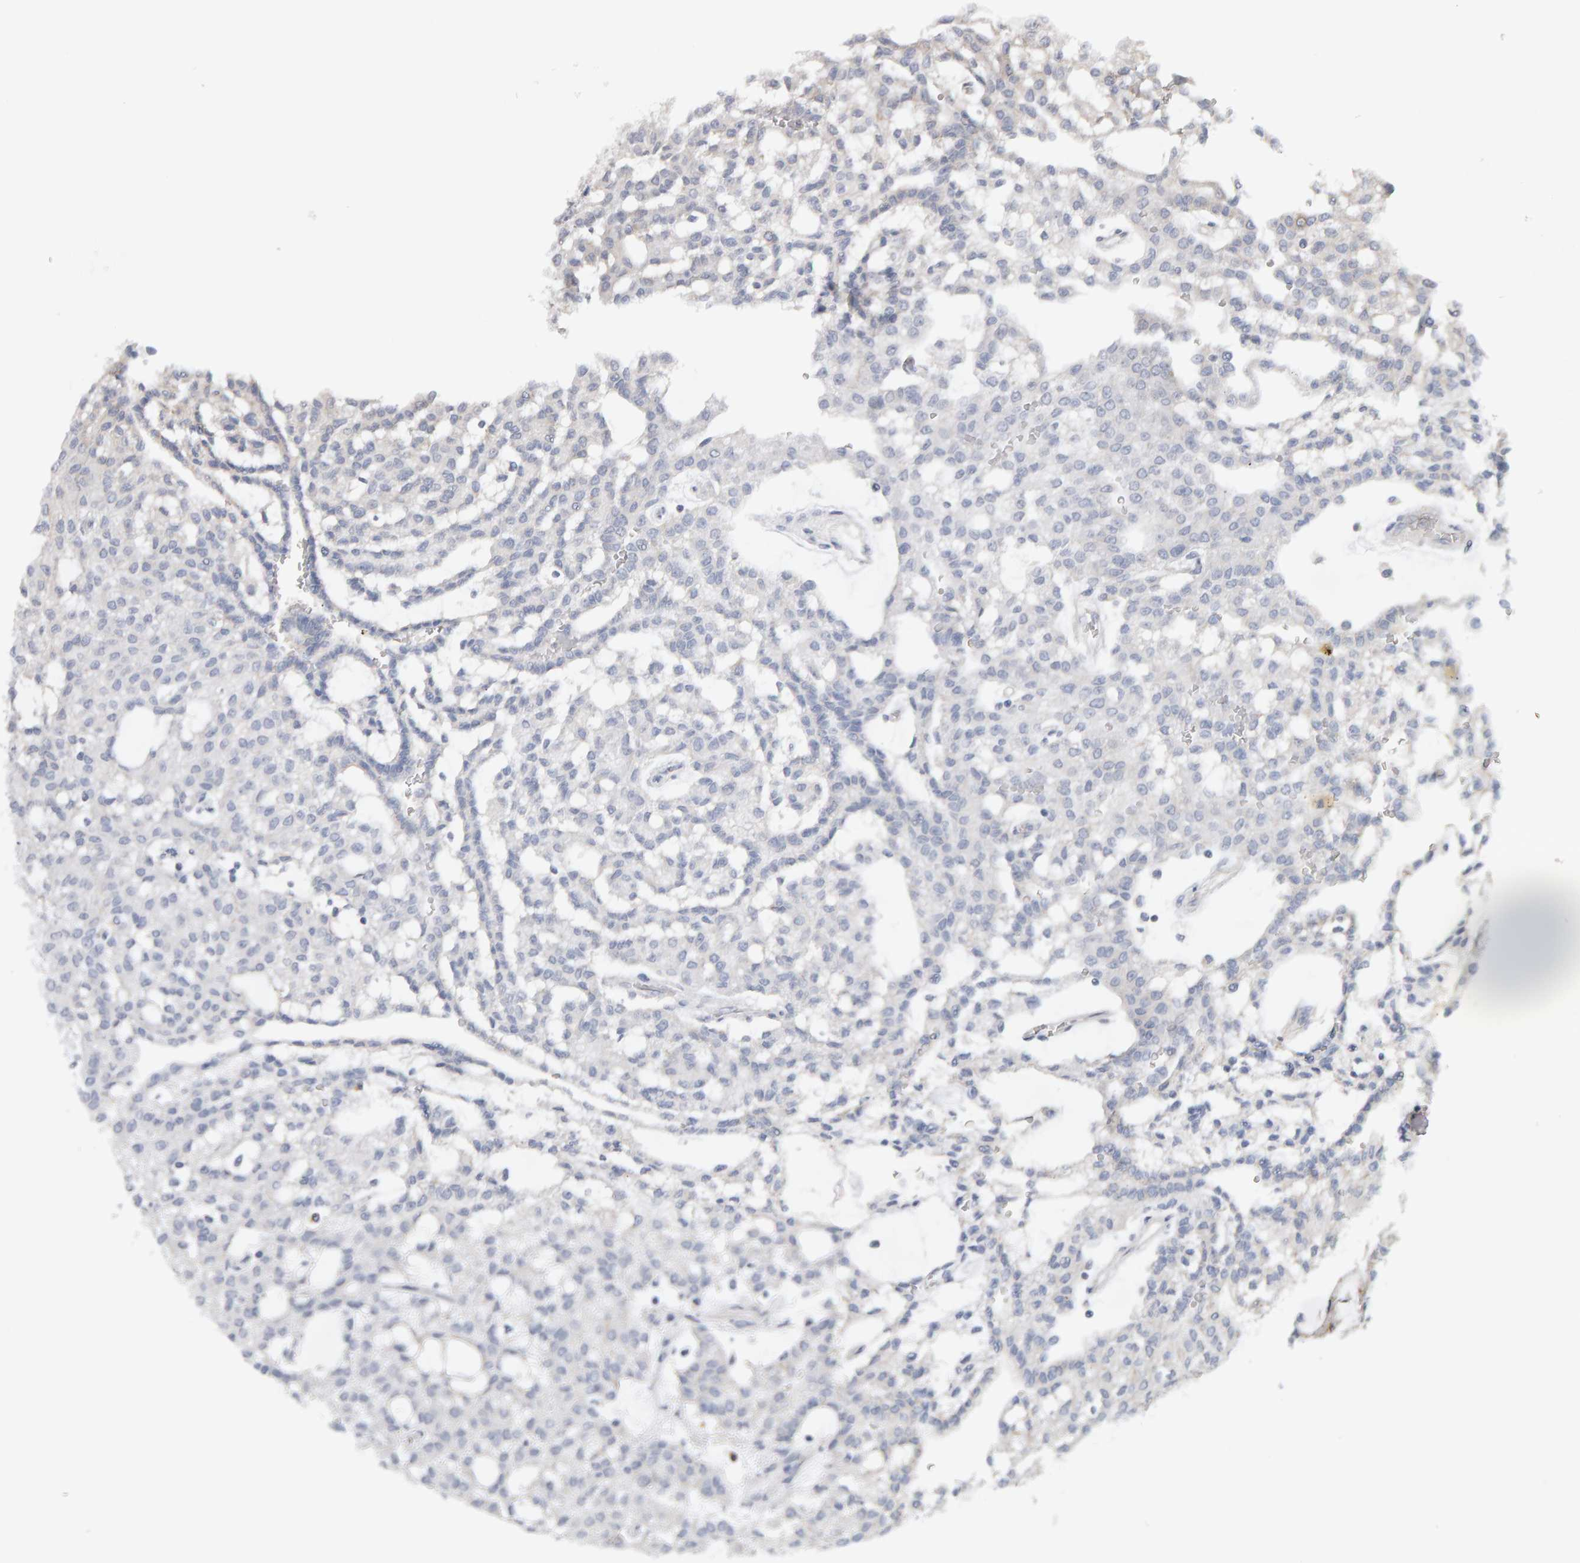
{"staining": {"intensity": "negative", "quantity": "none", "location": "none"}, "tissue": "renal cancer", "cell_type": "Tumor cells", "image_type": "cancer", "snomed": [{"axis": "morphology", "description": "Adenocarcinoma, NOS"}, {"axis": "topography", "description": "Kidney"}], "caption": "A high-resolution photomicrograph shows immunohistochemistry (IHC) staining of renal adenocarcinoma, which reveals no significant positivity in tumor cells.", "gene": "MSRA", "patient": {"sex": "male", "age": 63}}